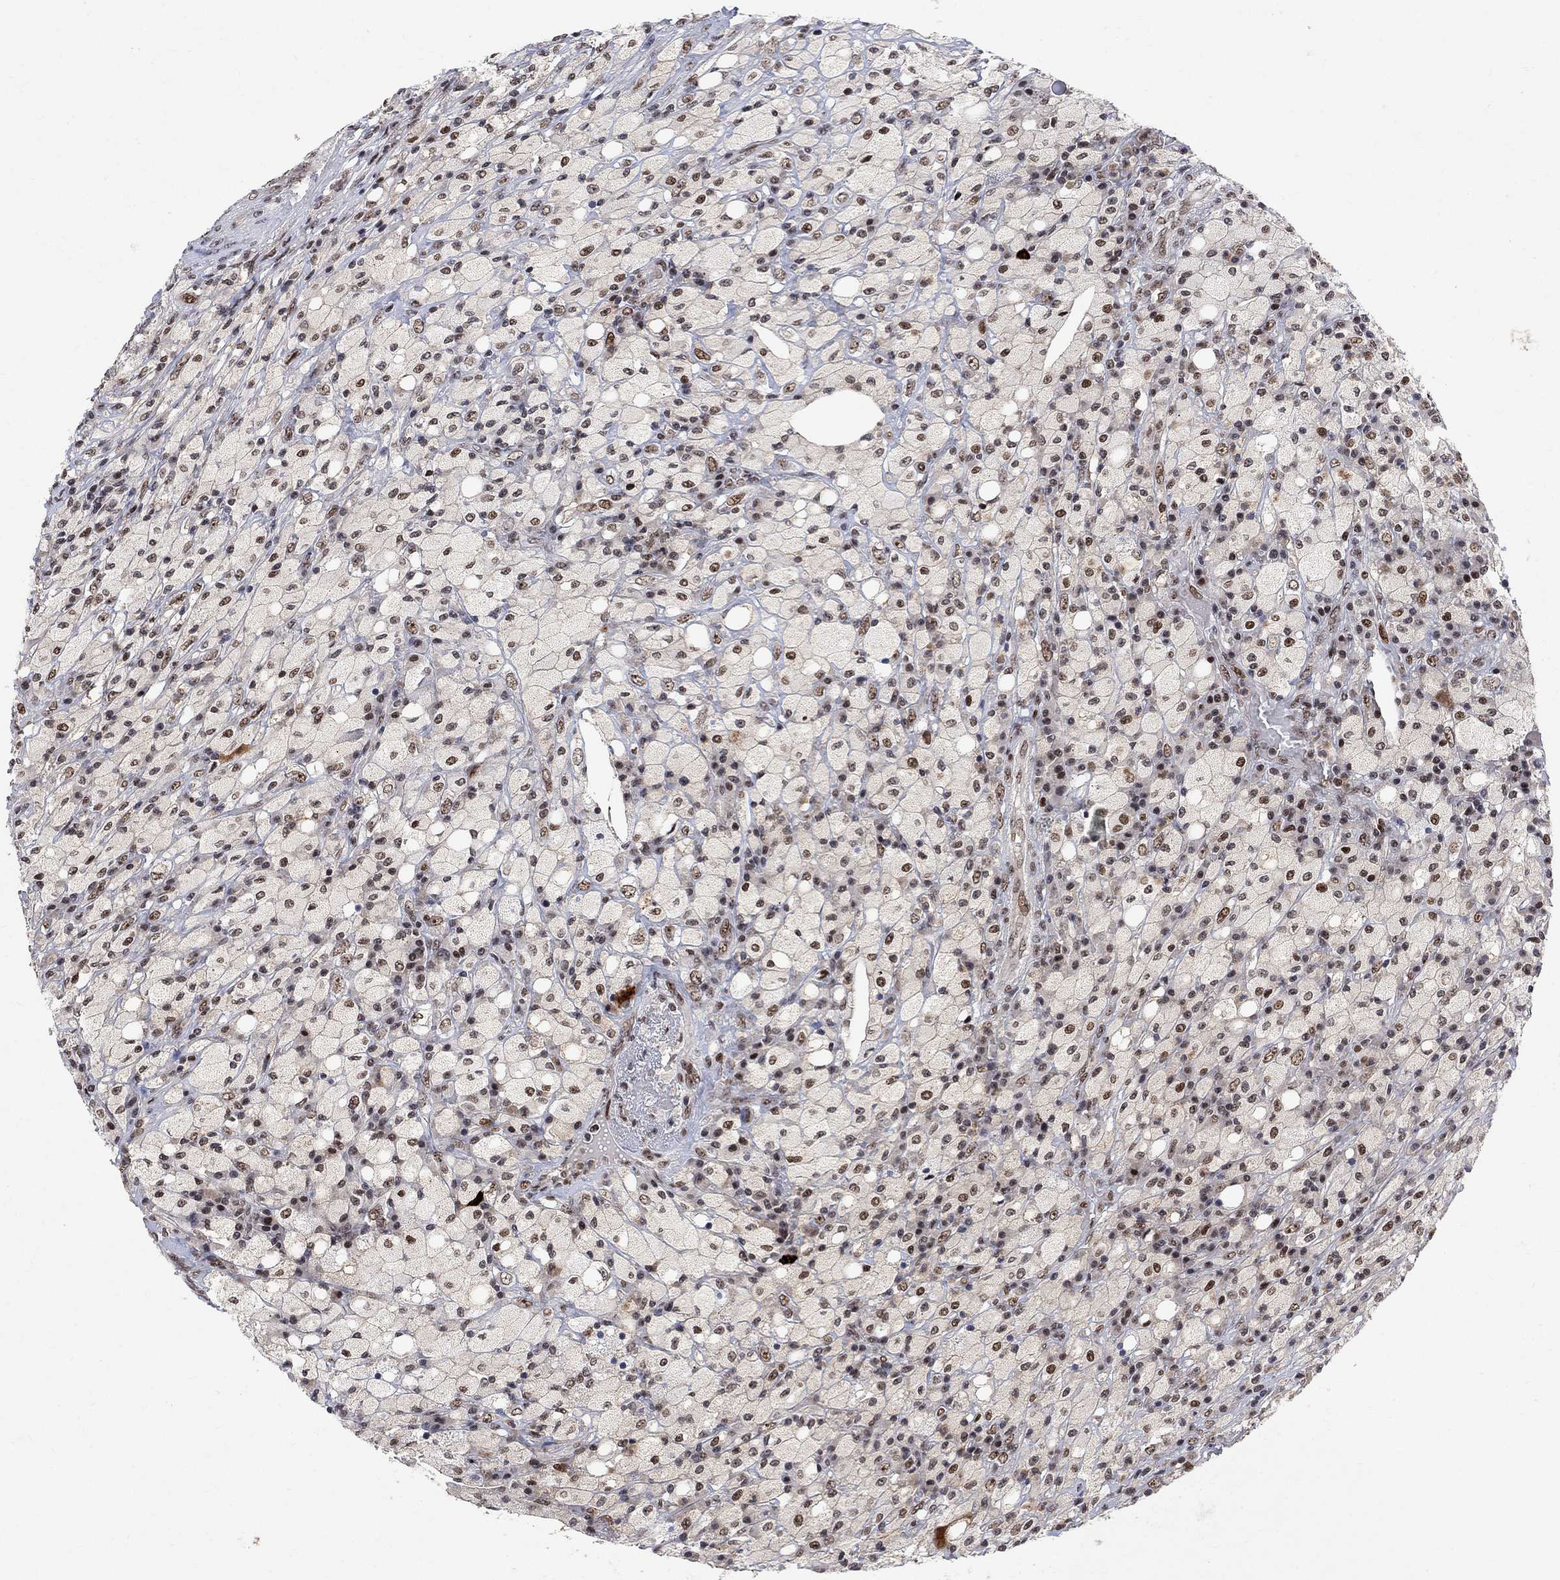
{"staining": {"intensity": "moderate", "quantity": "<25%", "location": "nuclear"}, "tissue": "testis cancer", "cell_type": "Tumor cells", "image_type": "cancer", "snomed": [{"axis": "morphology", "description": "Necrosis, NOS"}, {"axis": "morphology", "description": "Carcinoma, Embryonal, NOS"}, {"axis": "topography", "description": "Testis"}], "caption": "An immunohistochemistry (IHC) histopathology image of neoplastic tissue is shown. Protein staining in brown highlights moderate nuclear positivity in testis cancer within tumor cells. (Brightfield microscopy of DAB IHC at high magnification).", "gene": "E4F1", "patient": {"sex": "male", "age": 19}}